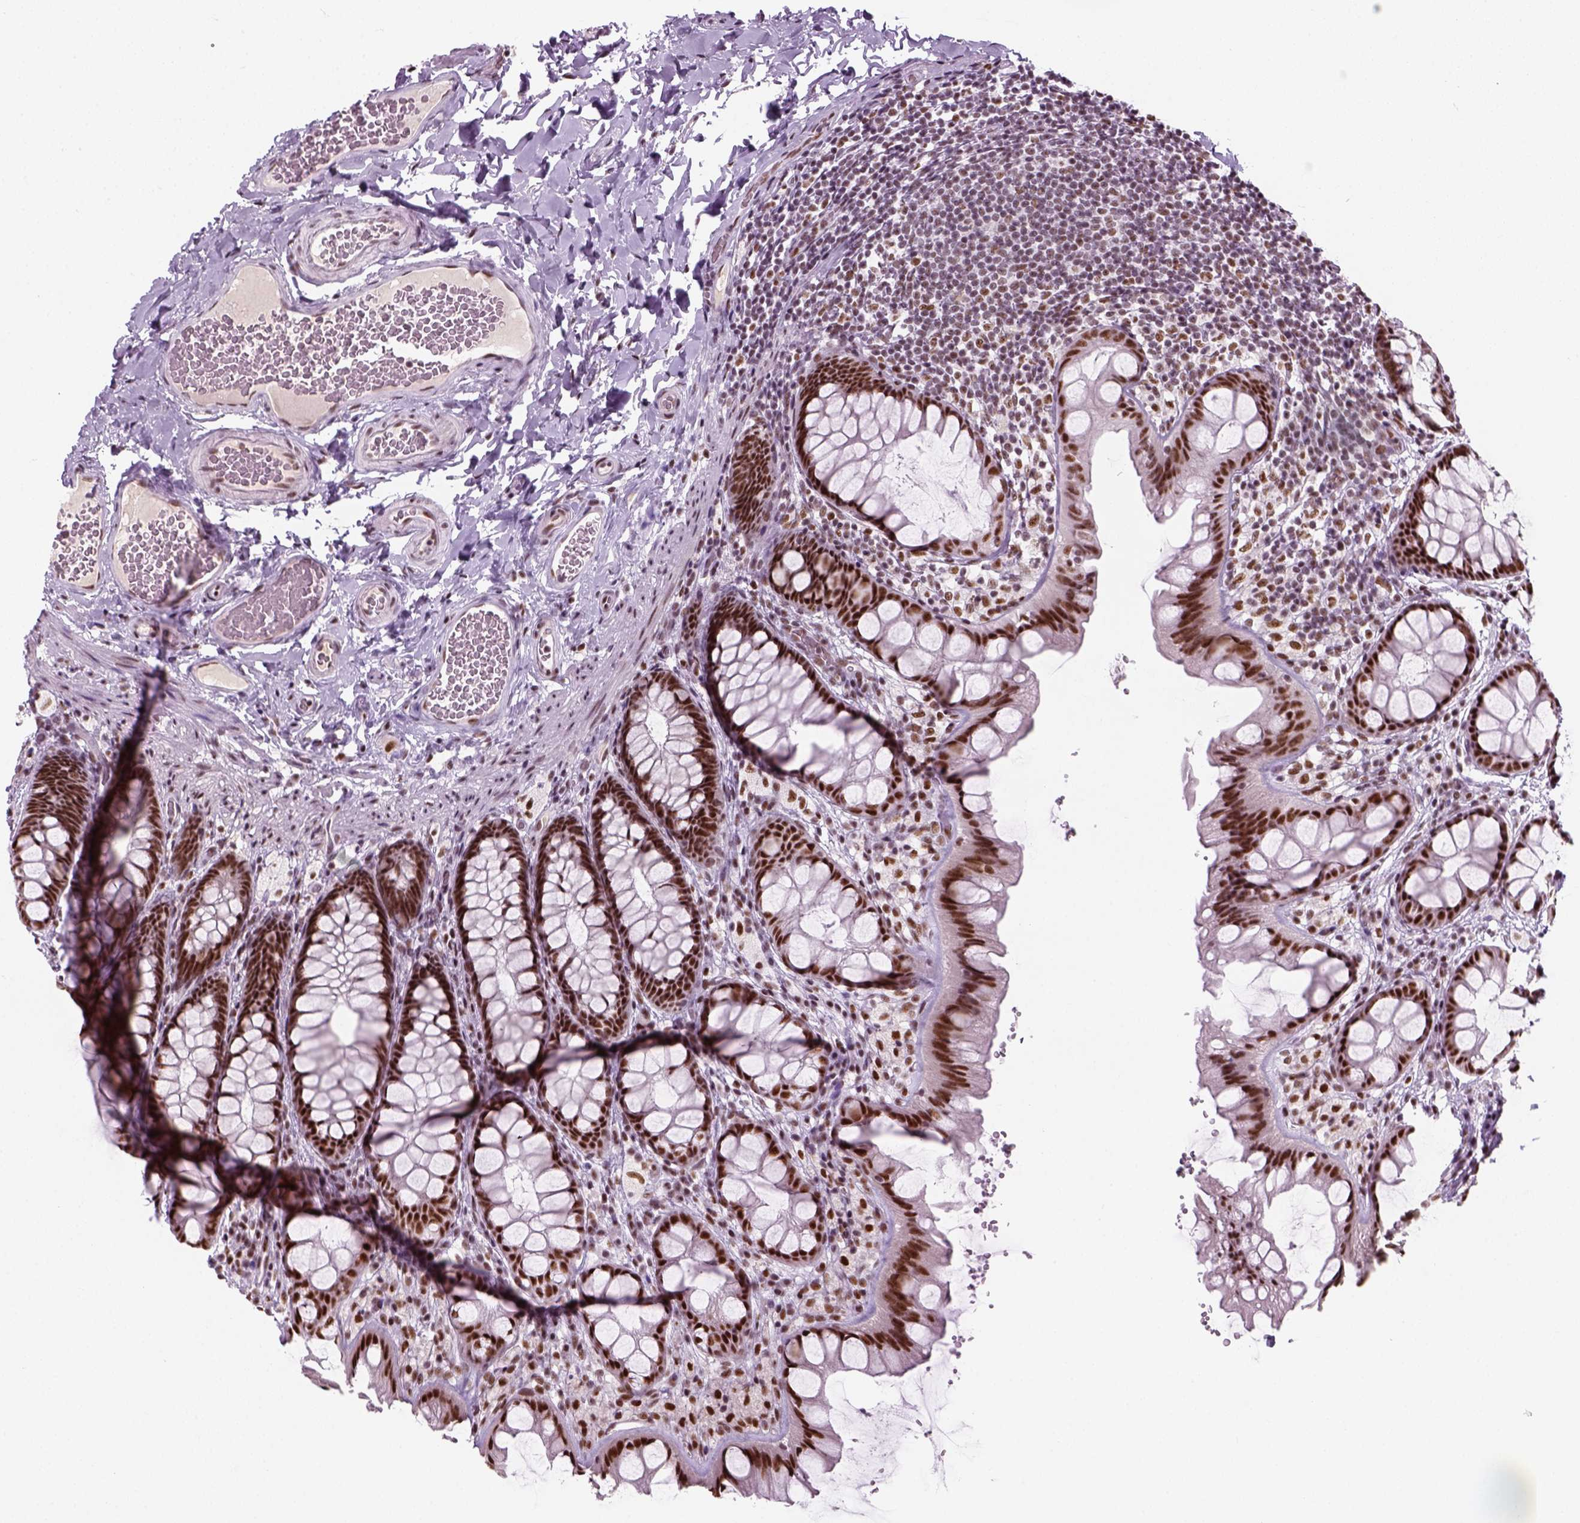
{"staining": {"intensity": "moderate", "quantity": ">75%", "location": "nuclear"}, "tissue": "colon", "cell_type": "Endothelial cells", "image_type": "normal", "snomed": [{"axis": "morphology", "description": "Normal tissue, NOS"}, {"axis": "topography", "description": "Colon"}], "caption": "Immunohistochemical staining of normal colon displays medium levels of moderate nuclear staining in about >75% of endothelial cells.", "gene": "GTF2F1", "patient": {"sex": "male", "age": 47}}